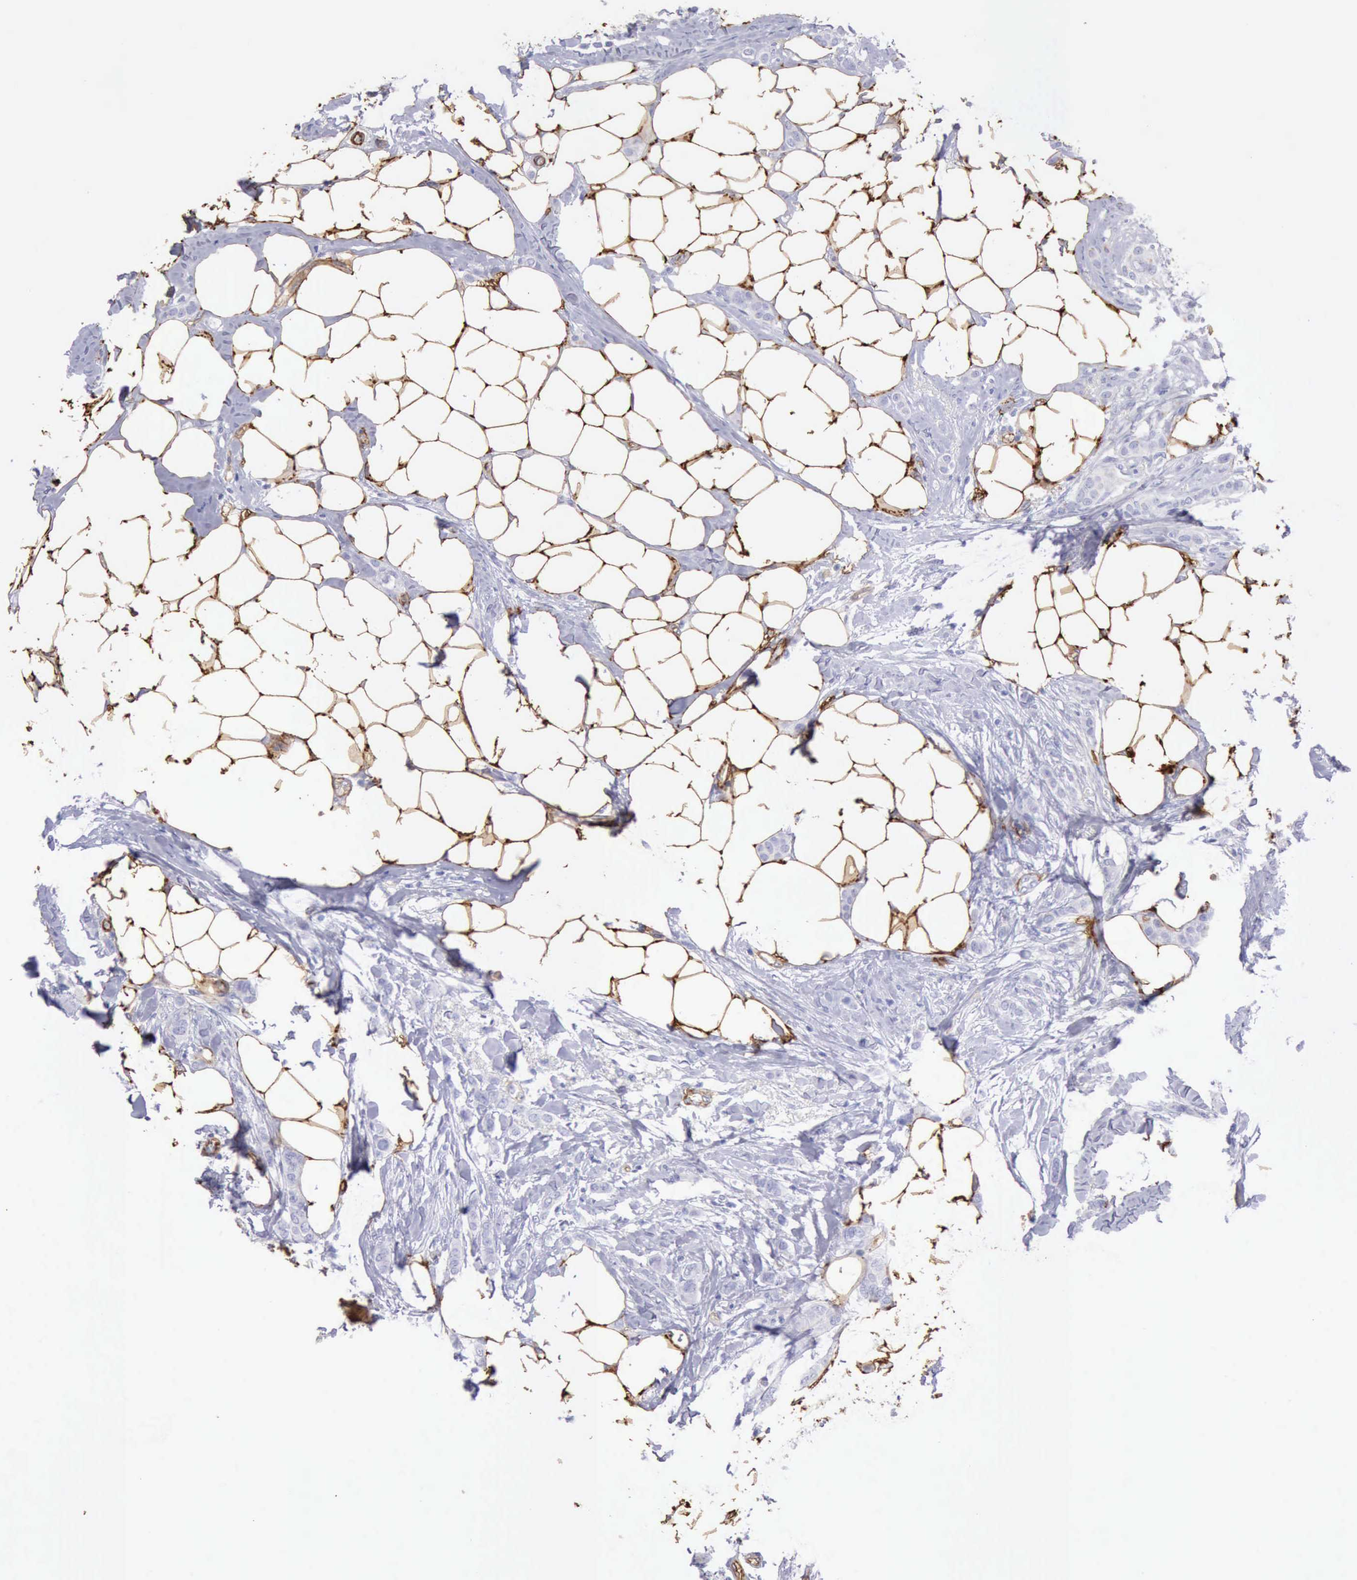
{"staining": {"intensity": "negative", "quantity": "none", "location": "none"}, "tissue": "breast cancer", "cell_type": "Tumor cells", "image_type": "cancer", "snomed": [{"axis": "morphology", "description": "Lobular carcinoma"}, {"axis": "topography", "description": "Breast"}], "caption": "Tumor cells are negative for brown protein staining in breast lobular carcinoma.", "gene": "AOC3", "patient": {"sex": "female", "age": 55}}